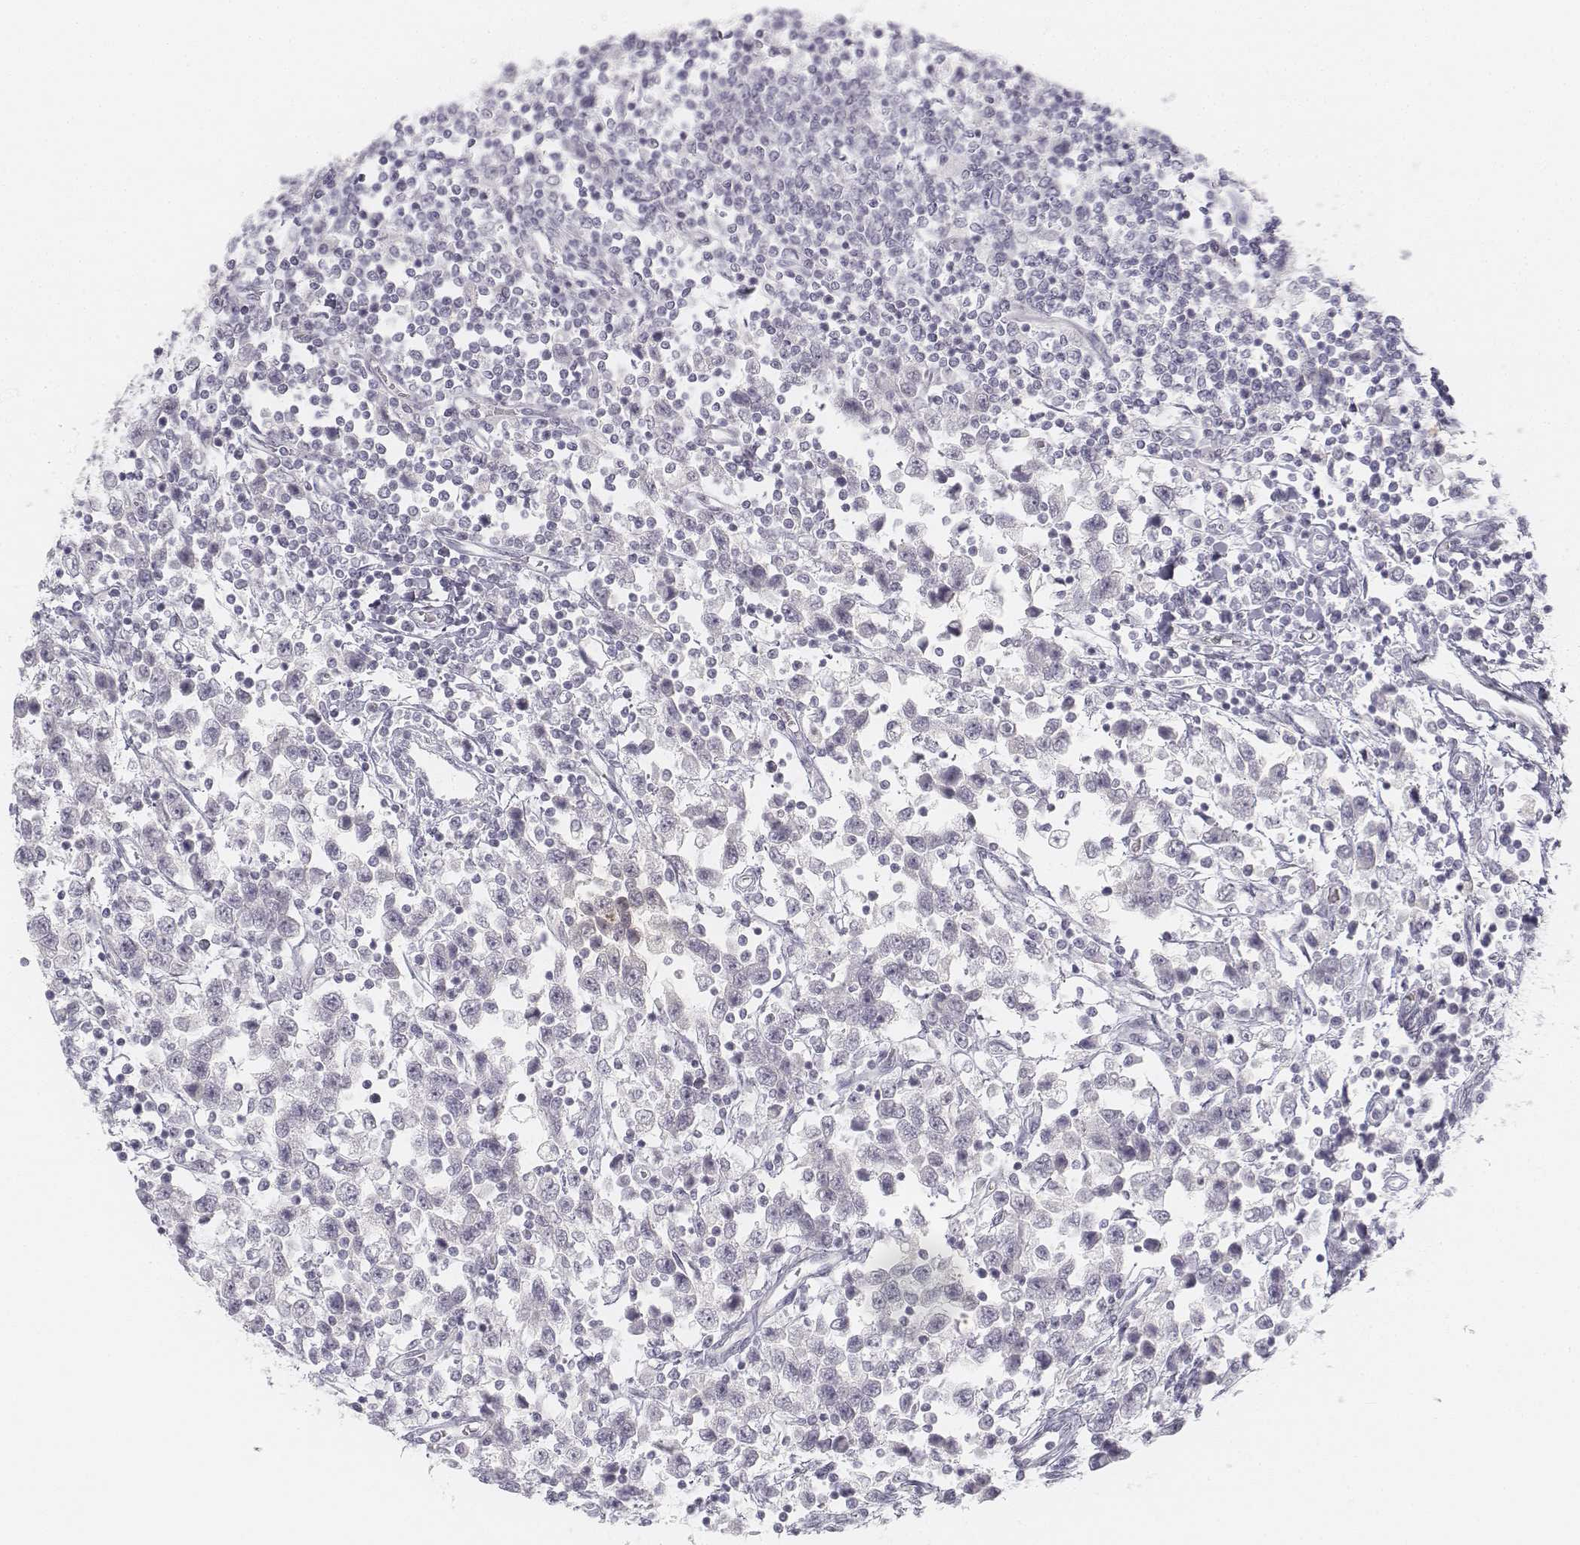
{"staining": {"intensity": "negative", "quantity": "none", "location": "none"}, "tissue": "testis cancer", "cell_type": "Tumor cells", "image_type": "cancer", "snomed": [{"axis": "morphology", "description": "Seminoma, NOS"}, {"axis": "topography", "description": "Testis"}], "caption": "High magnification brightfield microscopy of testis cancer stained with DAB (3,3'-diaminobenzidine) (brown) and counterstained with hematoxylin (blue): tumor cells show no significant staining.", "gene": "KRT25", "patient": {"sex": "male", "age": 34}}